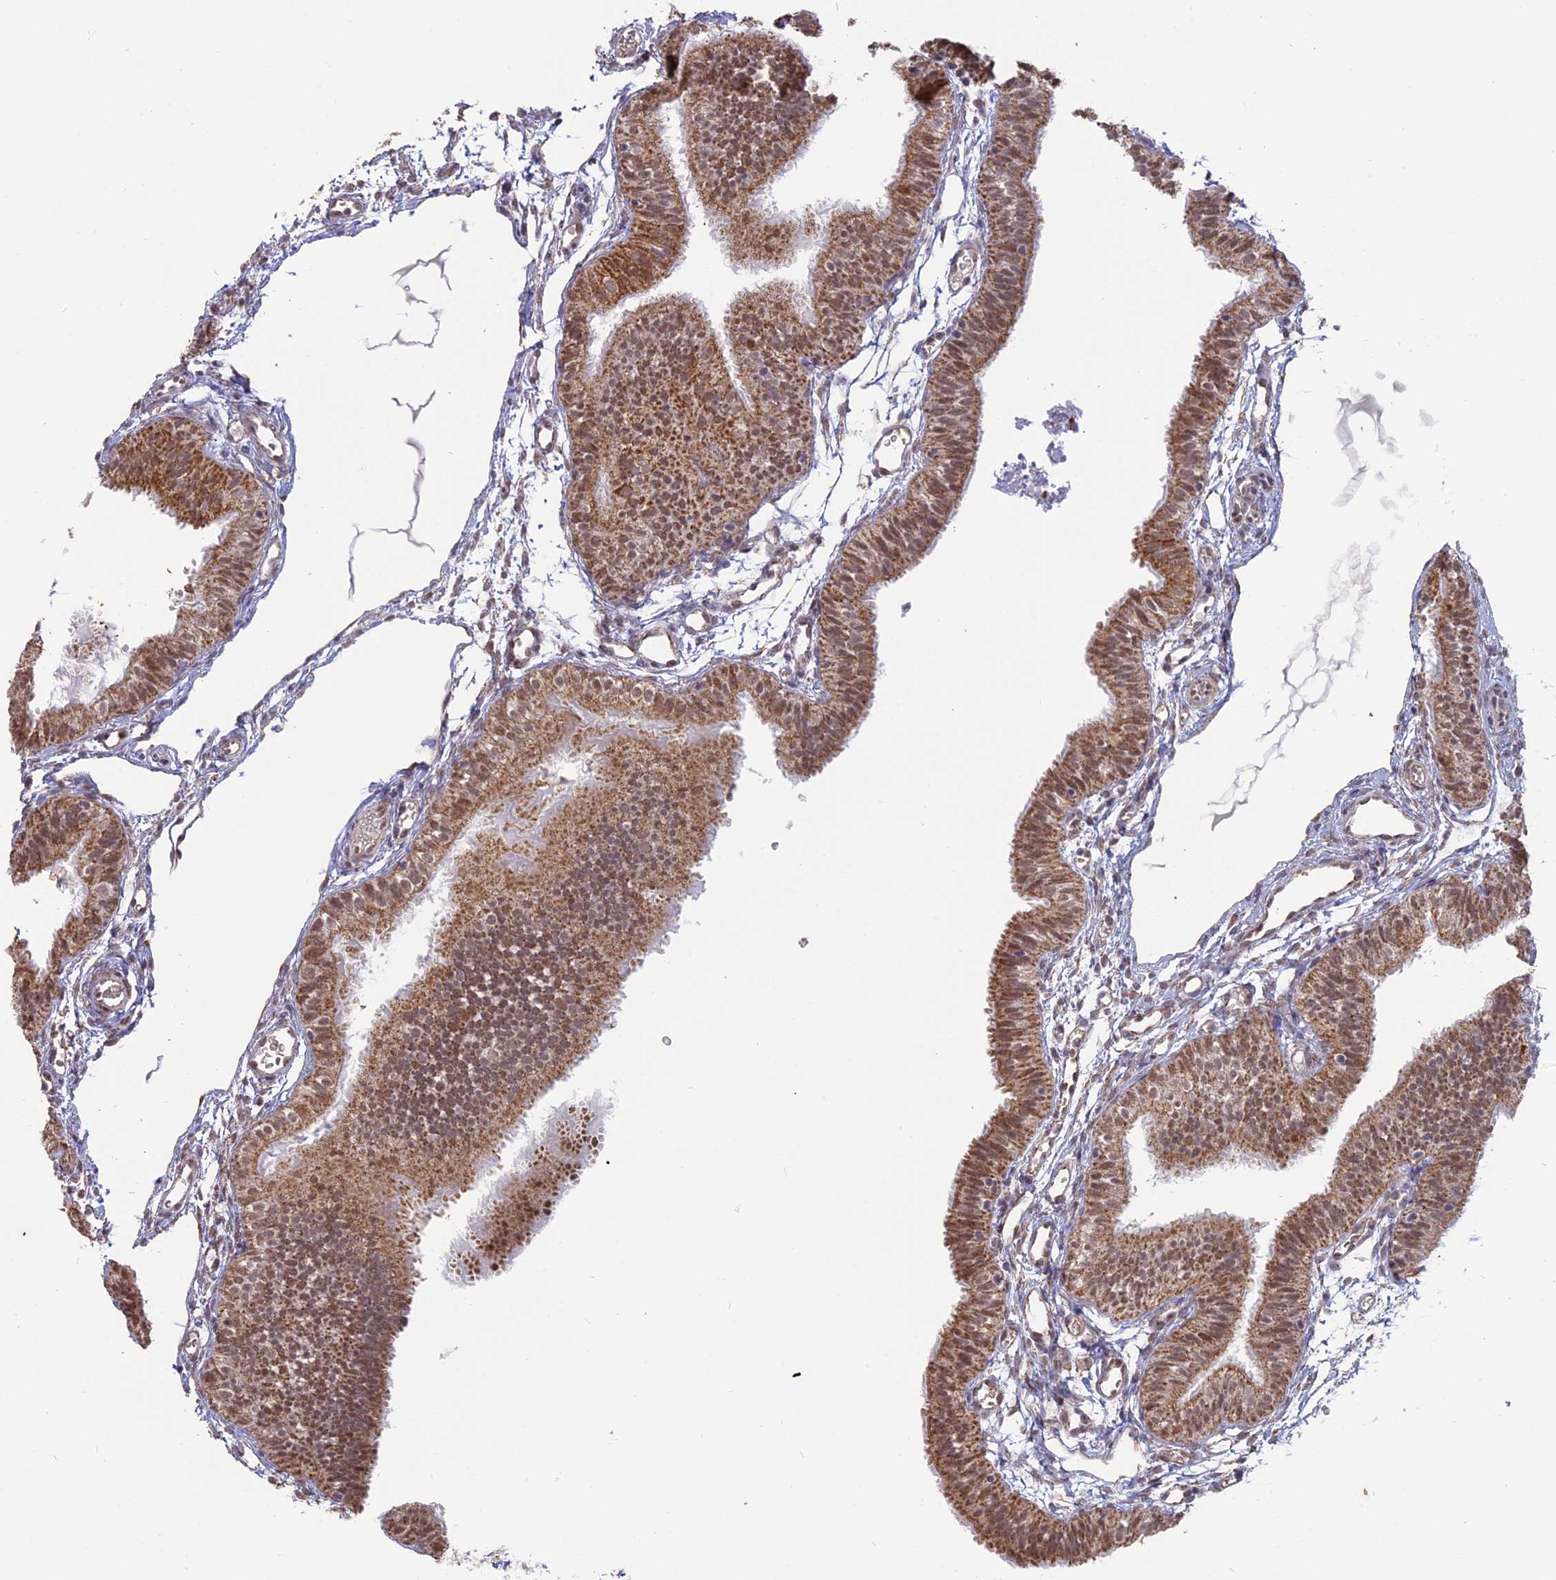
{"staining": {"intensity": "moderate", "quantity": "25%-75%", "location": "cytoplasmic/membranous,nuclear"}, "tissue": "fallopian tube", "cell_type": "Glandular cells", "image_type": "normal", "snomed": [{"axis": "morphology", "description": "Normal tissue, NOS"}, {"axis": "topography", "description": "Fallopian tube"}], "caption": "IHC micrograph of unremarkable fallopian tube: human fallopian tube stained using immunohistochemistry (IHC) displays medium levels of moderate protein expression localized specifically in the cytoplasmic/membranous,nuclear of glandular cells, appearing as a cytoplasmic/membranous,nuclear brown color.", "gene": "ARHGAP40", "patient": {"sex": "female", "age": 35}}